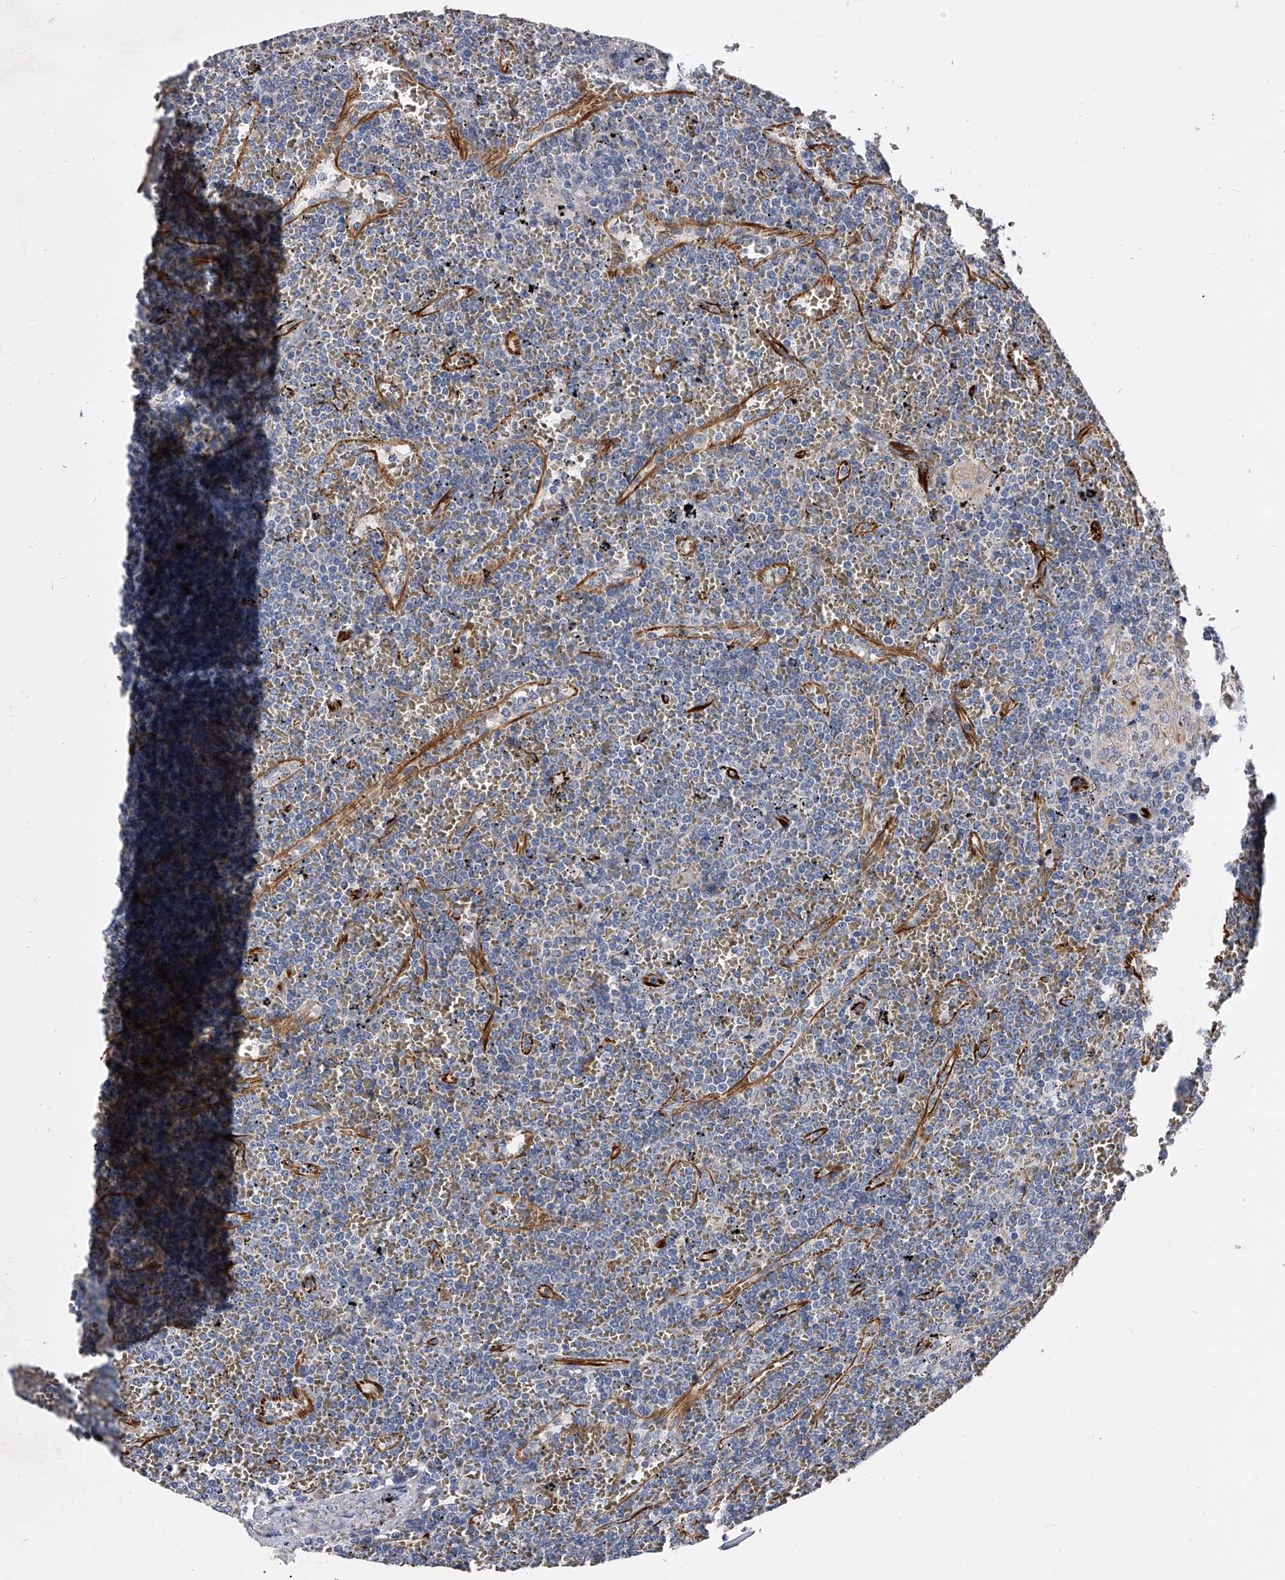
{"staining": {"intensity": "negative", "quantity": "none", "location": "none"}, "tissue": "lymphoma", "cell_type": "Tumor cells", "image_type": "cancer", "snomed": [{"axis": "morphology", "description": "Malignant lymphoma, non-Hodgkin's type, Low grade"}, {"axis": "topography", "description": "Spleen"}], "caption": "DAB (3,3'-diaminobenzidine) immunohistochemical staining of low-grade malignant lymphoma, non-Hodgkin's type displays no significant positivity in tumor cells.", "gene": "EFCAB7", "patient": {"sex": "female", "age": 19}}